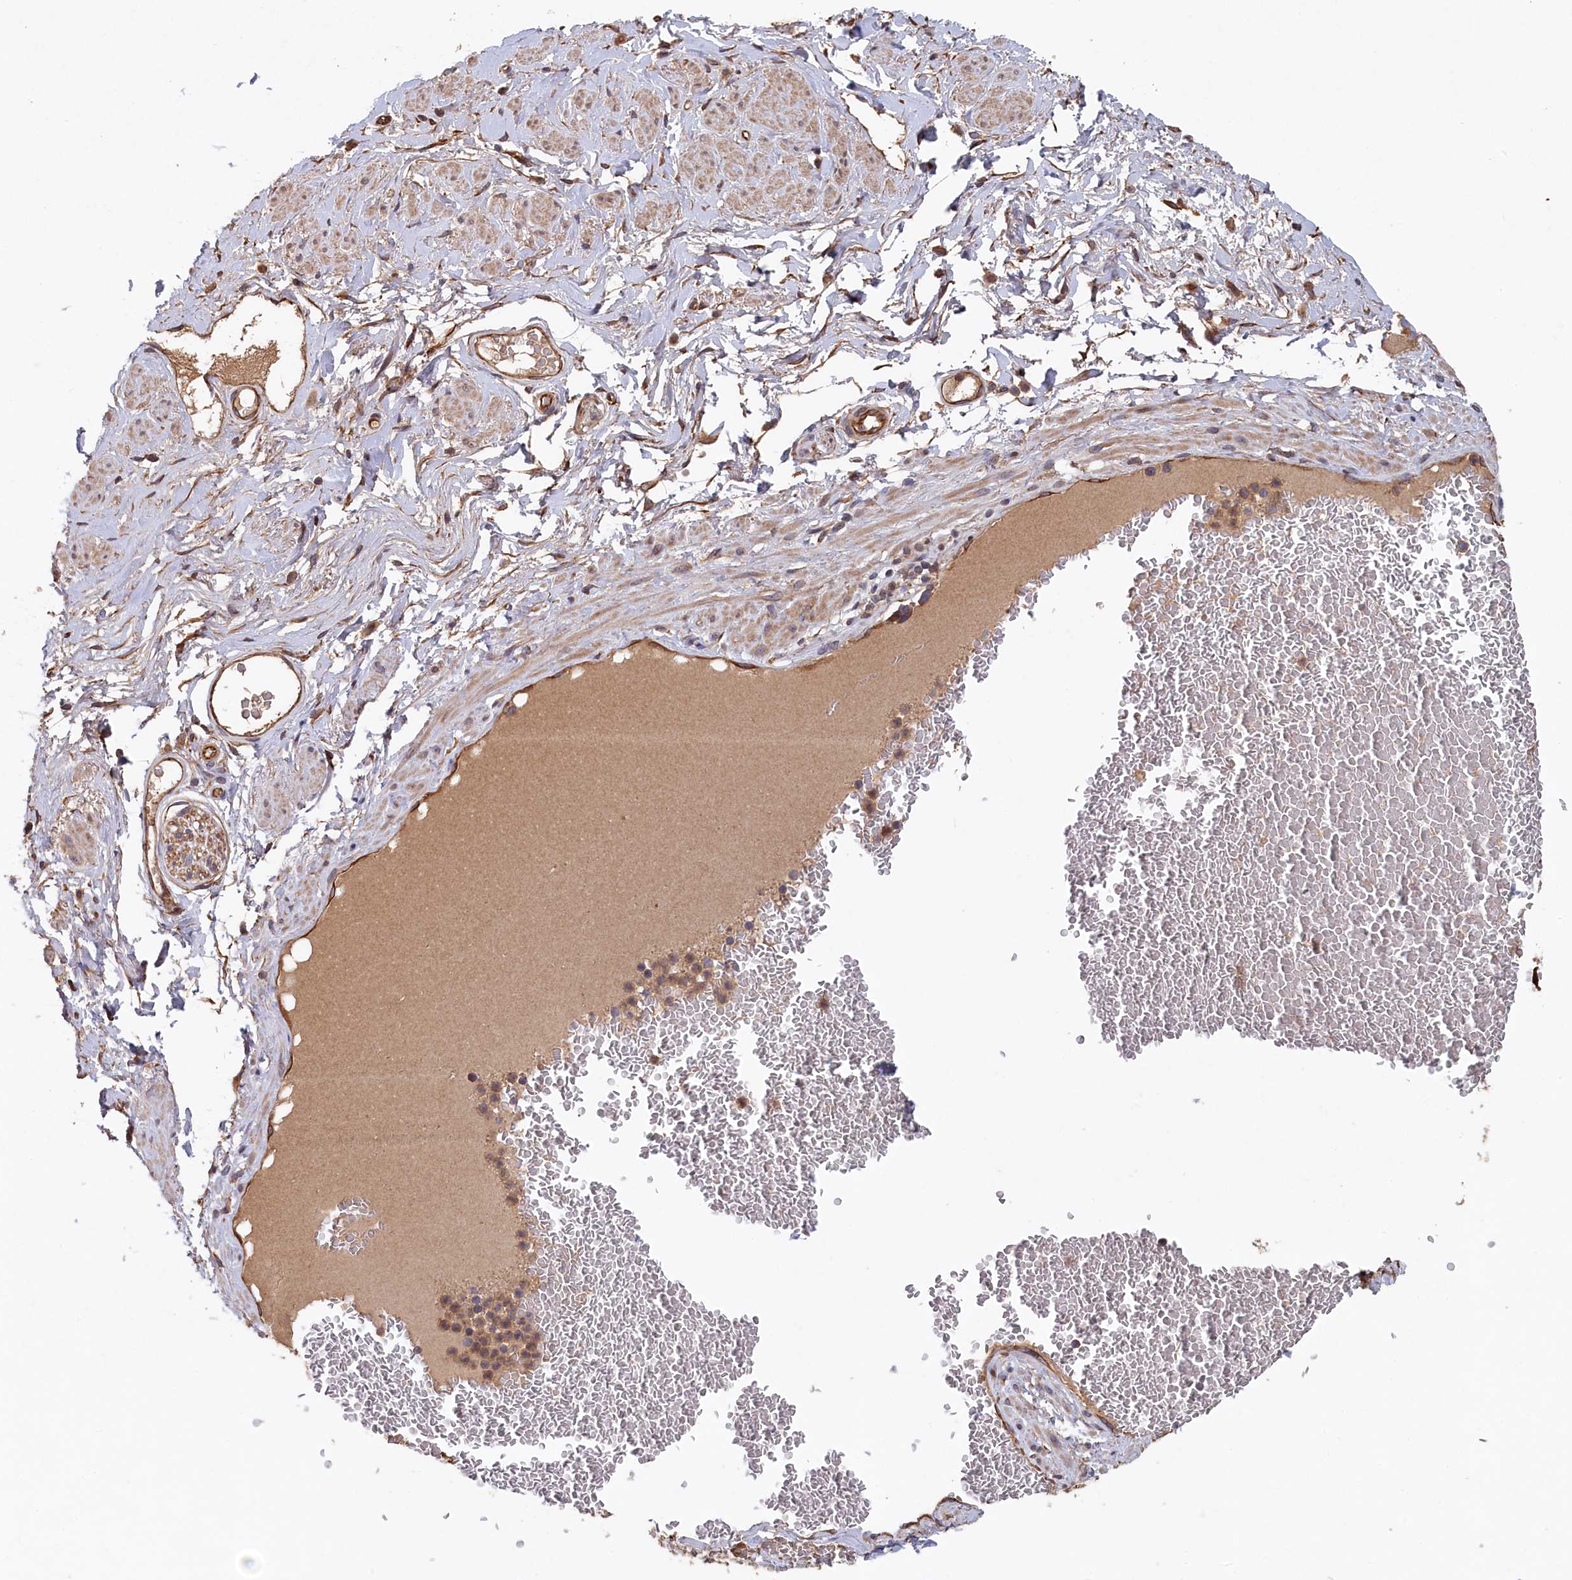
{"staining": {"intensity": "moderate", "quantity": ">75%", "location": "cytoplasmic/membranous"}, "tissue": "soft tissue", "cell_type": "Chondrocytes", "image_type": "normal", "snomed": [{"axis": "morphology", "description": "Normal tissue, NOS"}, {"axis": "morphology", "description": "Adenocarcinoma, NOS"}, {"axis": "topography", "description": "Rectum"}, {"axis": "topography", "description": "Vagina"}, {"axis": "topography", "description": "Peripheral nerve tissue"}], "caption": "This photomicrograph shows IHC staining of normal human soft tissue, with medium moderate cytoplasmic/membranous positivity in approximately >75% of chondrocytes.", "gene": "GREB1L", "patient": {"sex": "female", "age": 71}}